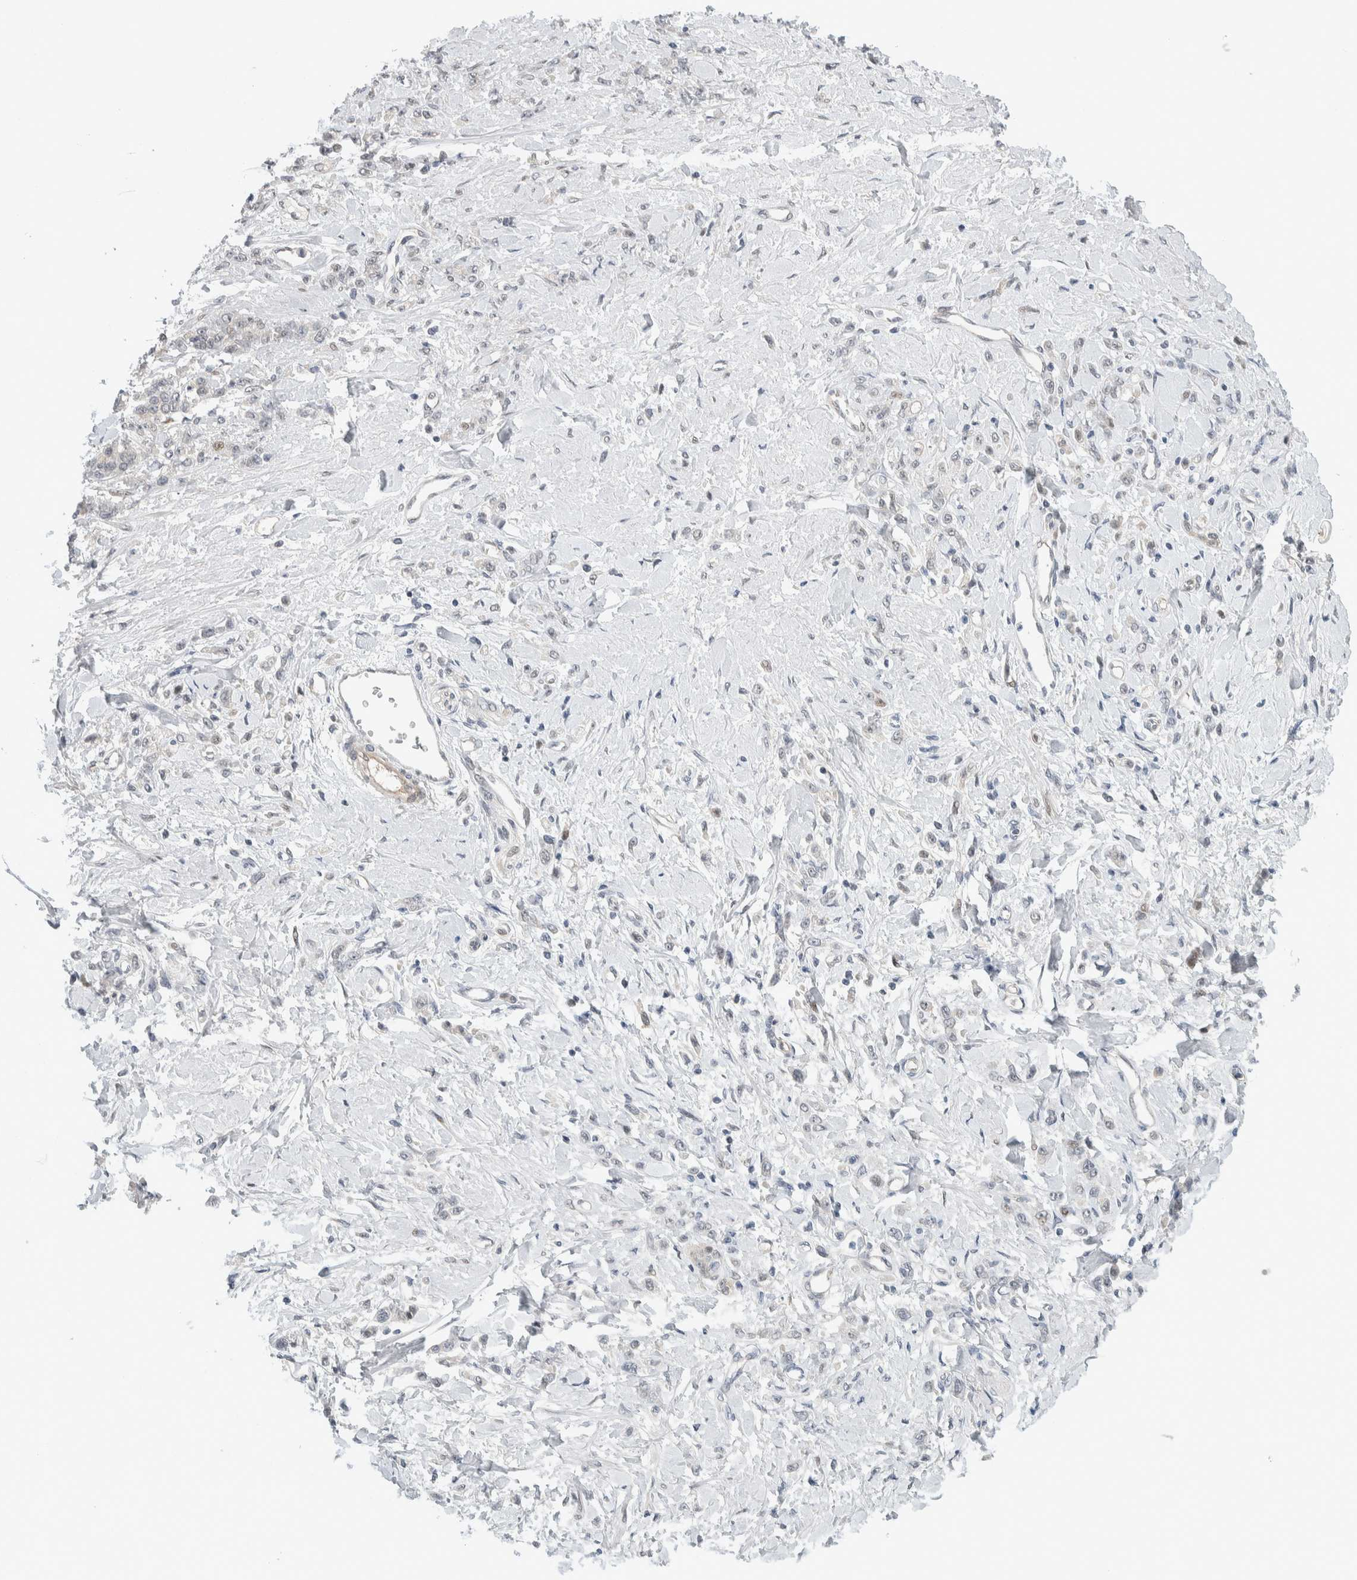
{"staining": {"intensity": "negative", "quantity": "none", "location": "none"}, "tissue": "stomach cancer", "cell_type": "Tumor cells", "image_type": "cancer", "snomed": [{"axis": "morphology", "description": "Normal tissue, NOS"}, {"axis": "morphology", "description": "Adenocarcinoma, NOS"}, {"axis": "topography", "description": "Stomach"}], "caption": "Immunohistochemical staining of human stomach cancer exhibits no significant positivity in tumor cells.", "gene": "NCR3LG1", "patient": {"sex": "male", "age": 82}}